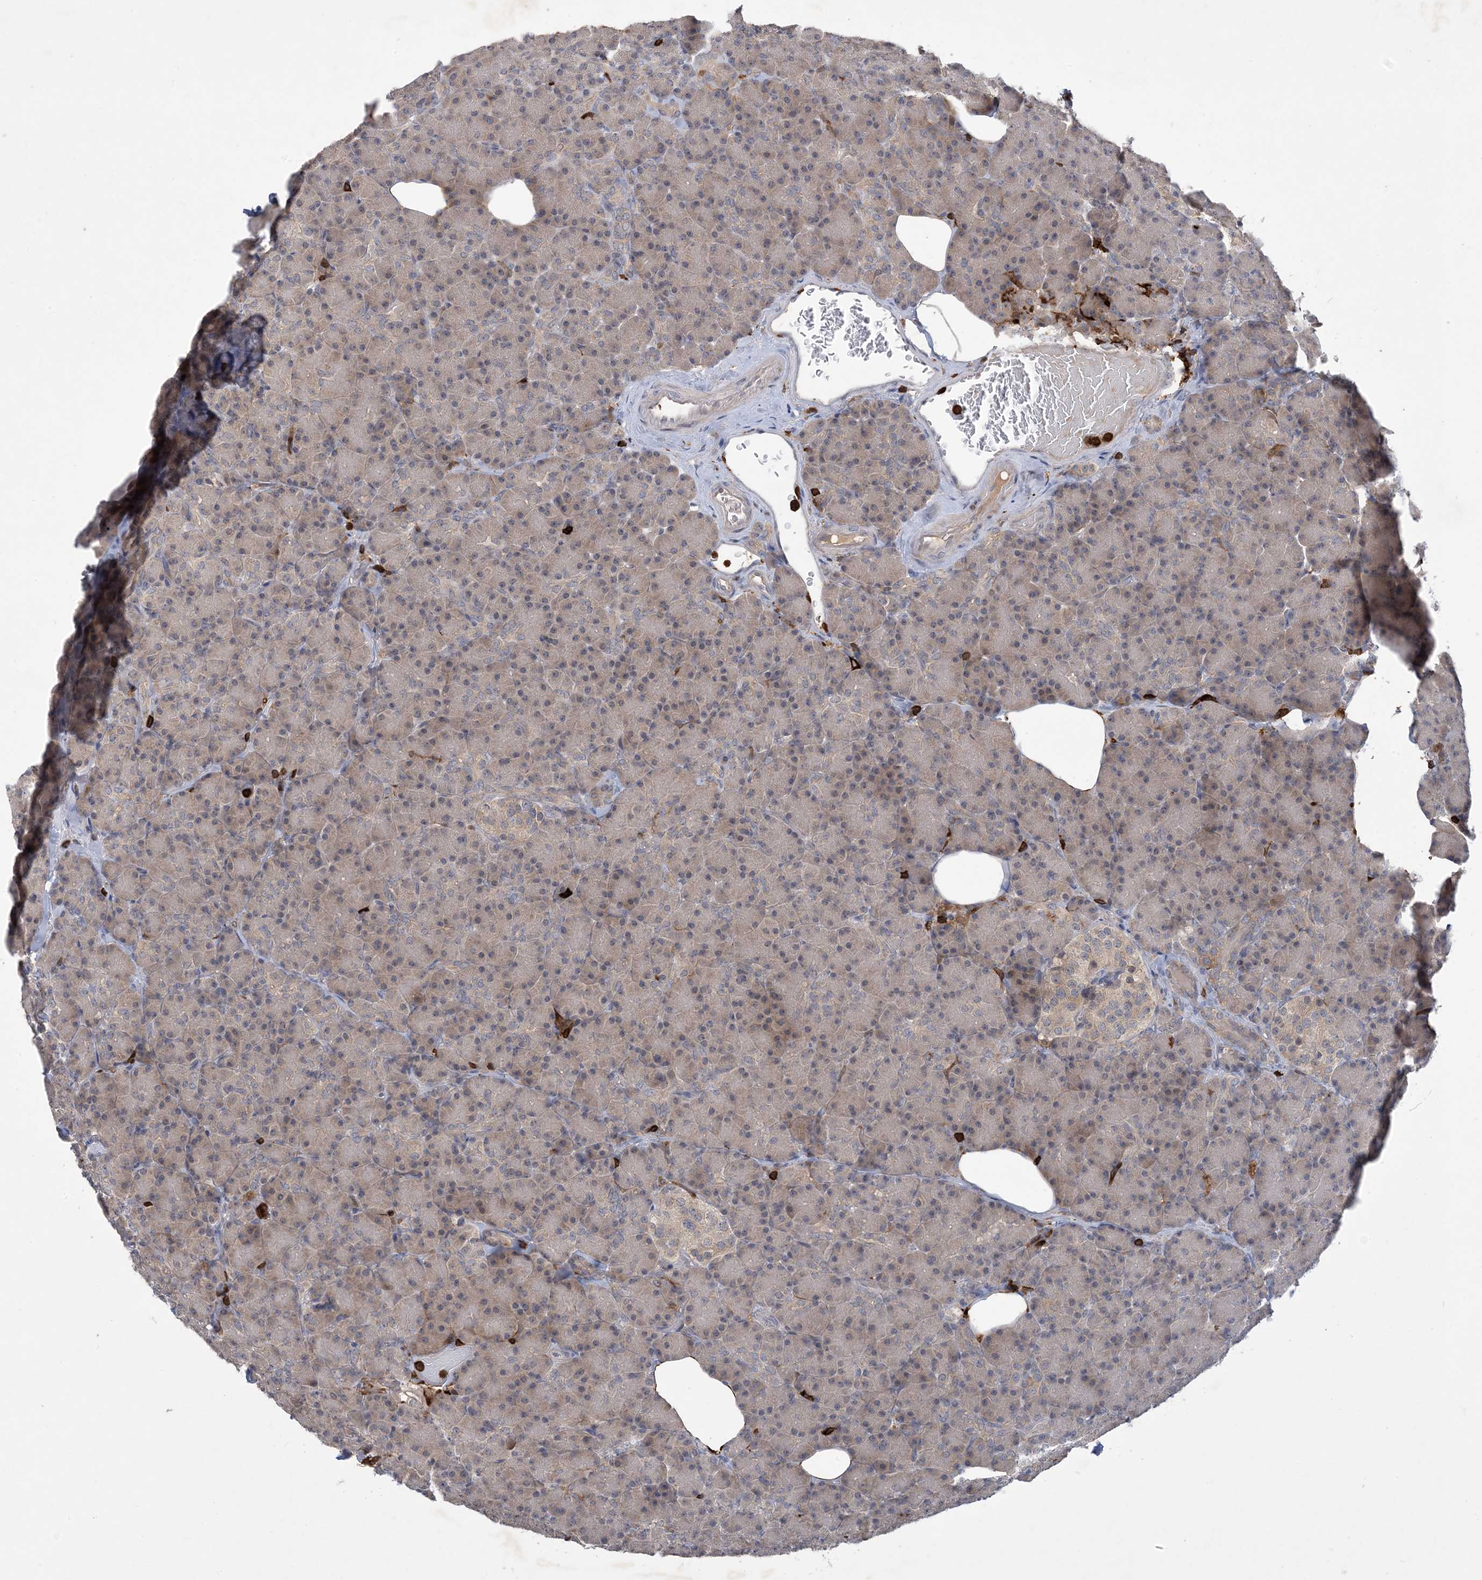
{"staining": {"intensity": "weak", "quantity": "25%-75%", "location": "cytoplasmic/membranous"}, "tissue": "pancreas", "cell_type": "Exocrine glandular cells", "image_type": "normal", "snomed": [{"axis": "morphology", "description": "Normal tissue, NOS"}, {"axis": "topography", "description": "Pancreas"}], "caption": "Immunohistochemistry staining of benign pancreas, which demonstrates low levels of weak cytoplasmic/membranous expression in about 25%-75% of exocrine glandular cells indicating weak cytoplasmic/membranous protein staining. The staining was performed using DAB (brown) for protein detection and nuclei were counterstained in hematoxylin (blue).", "gene": "AK9", "patient": {"sex": "female", "age": 43}}